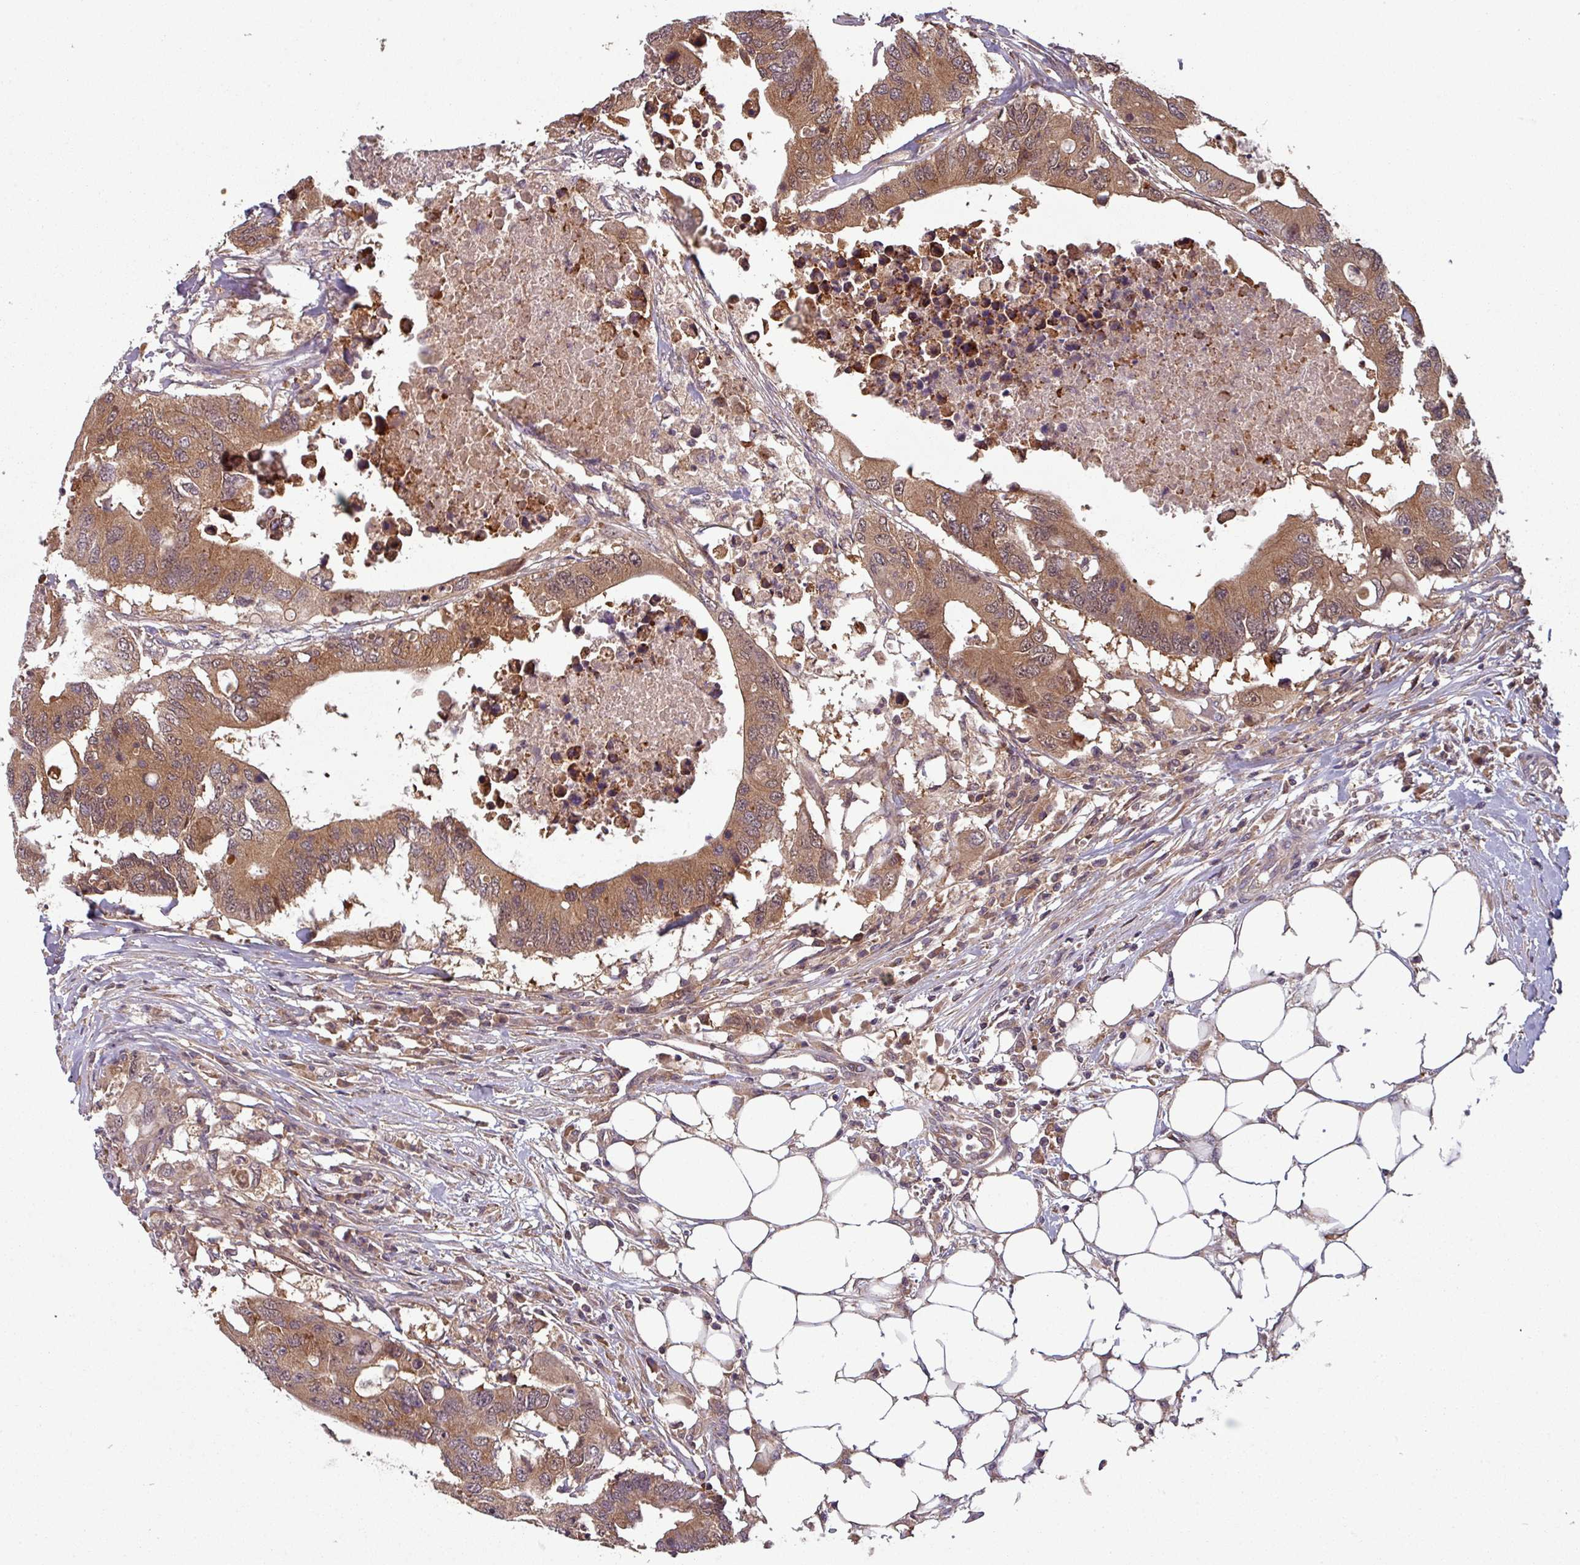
{"staining": {"intensity": "moderate", "quantity": ">75%", "location": "cytoplasmic/membranous,nuclear"}, "tissue": "colorectal cancer", "cell_type": "Tumor cells", "image_type": "cancer", "snomed": [{"axis": "morphology", "description": "Adenocarcinoma, NOS"}, {"axis": "topography", "description": "Colon"}], "caption": "Immunohistochemical staining of human adenocarcinoma (colorectal) shows moderate cytoplasmic/membranous and nuclear protein staining in approximately >75% of tumor cells.", "gene": "GSKIP", "patient": {"sex": "male", "age": 71}}